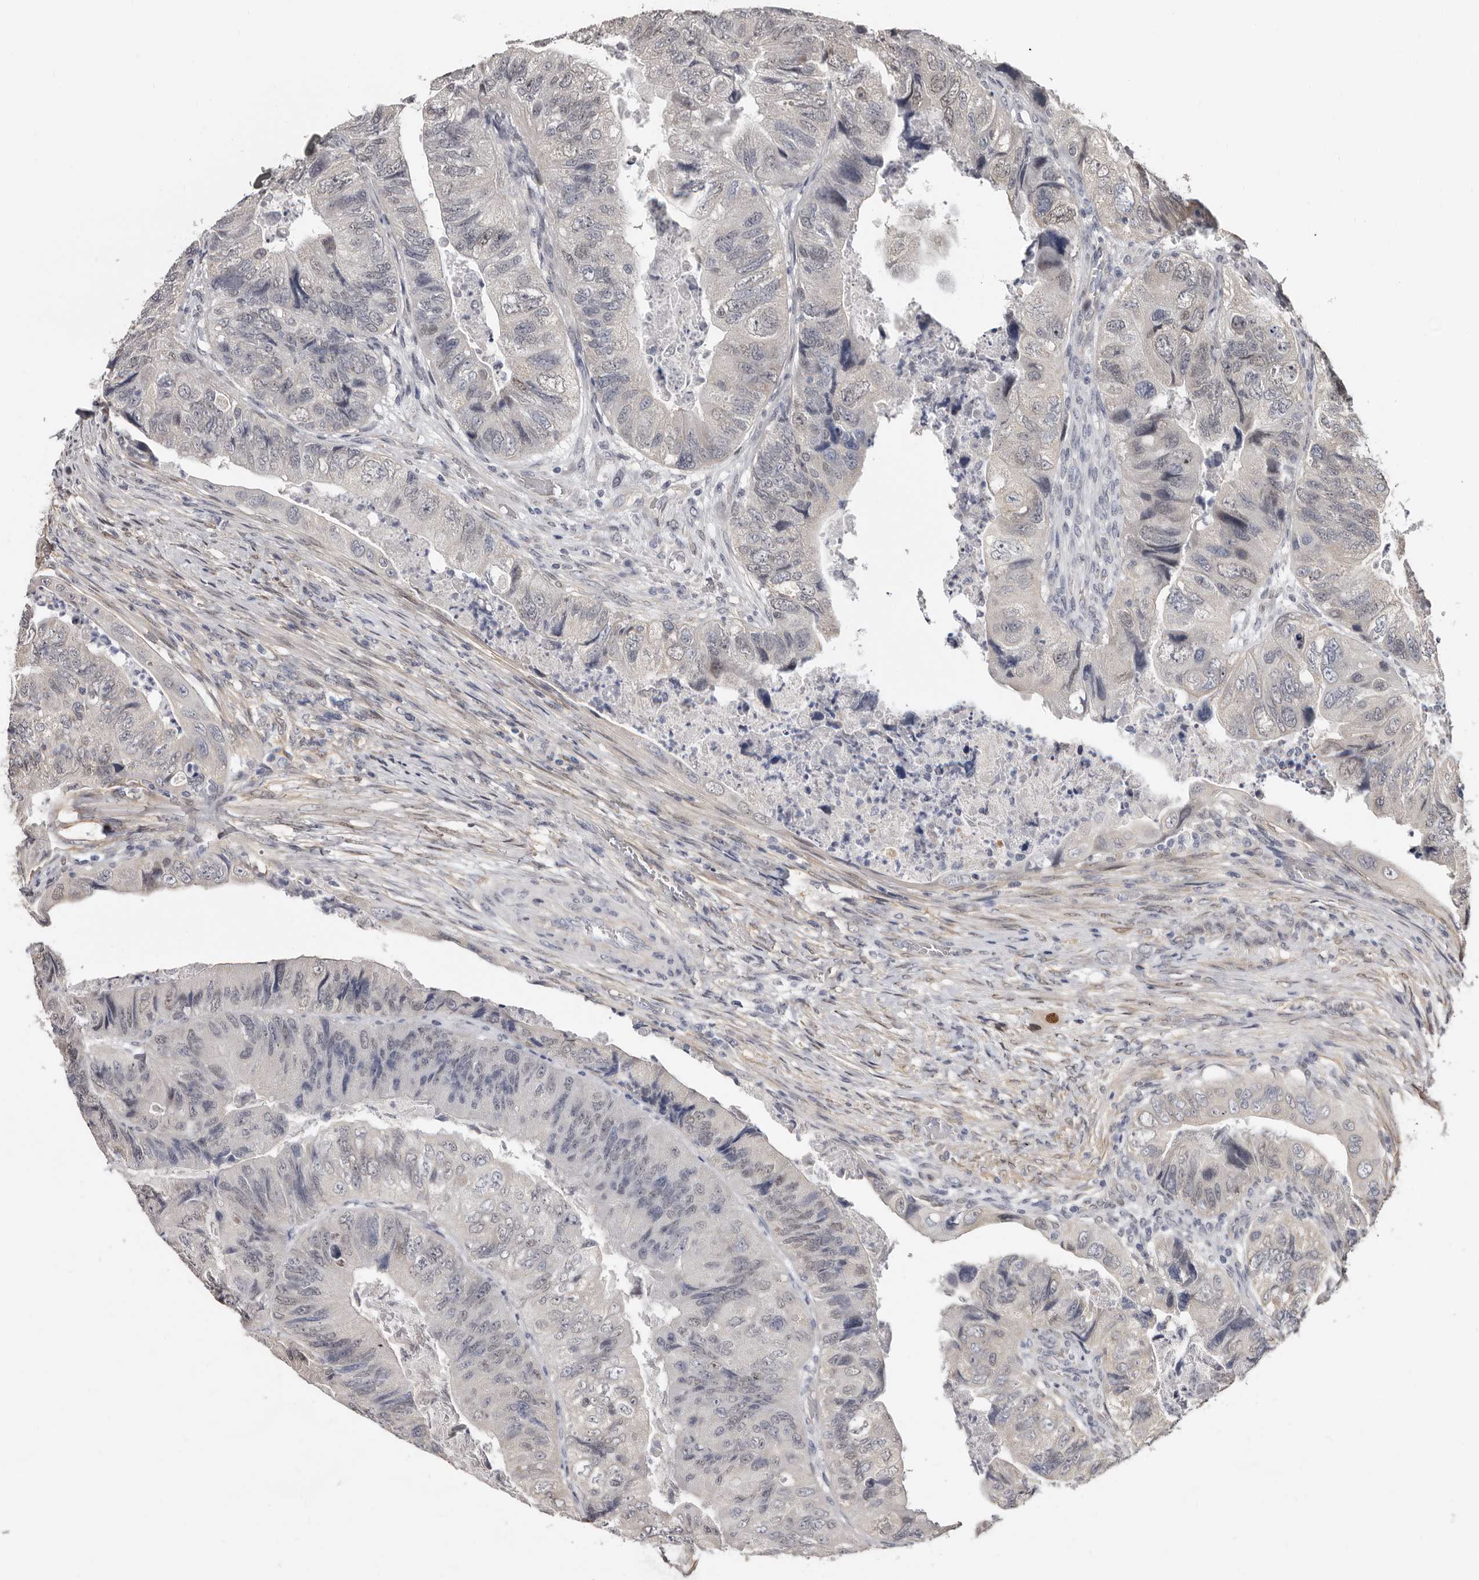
{"staining": {"intensity": "negative", "quantity": "none", "location": "none"}, "tissue": "colorectal cancer", "cell_type": "Tumor cells", "image_type": "cancer", "snomed": [{"axis": "morphology", "description": "Adenocarcinoma, NOS"}, {"axis": "topography", "description": "Rectum"}], "caption": "Immunohistochemistry (IHC) histopathology image of neoplastic tissue: human colorectal cancer (adenocarcinoma) stained with DAB (3,3'-diaminobenzidine) demonstrates no significant protein expression in tumor cells.", "gene": "KHDRBS2", "patient": {"sex": "male", "age": 63}}